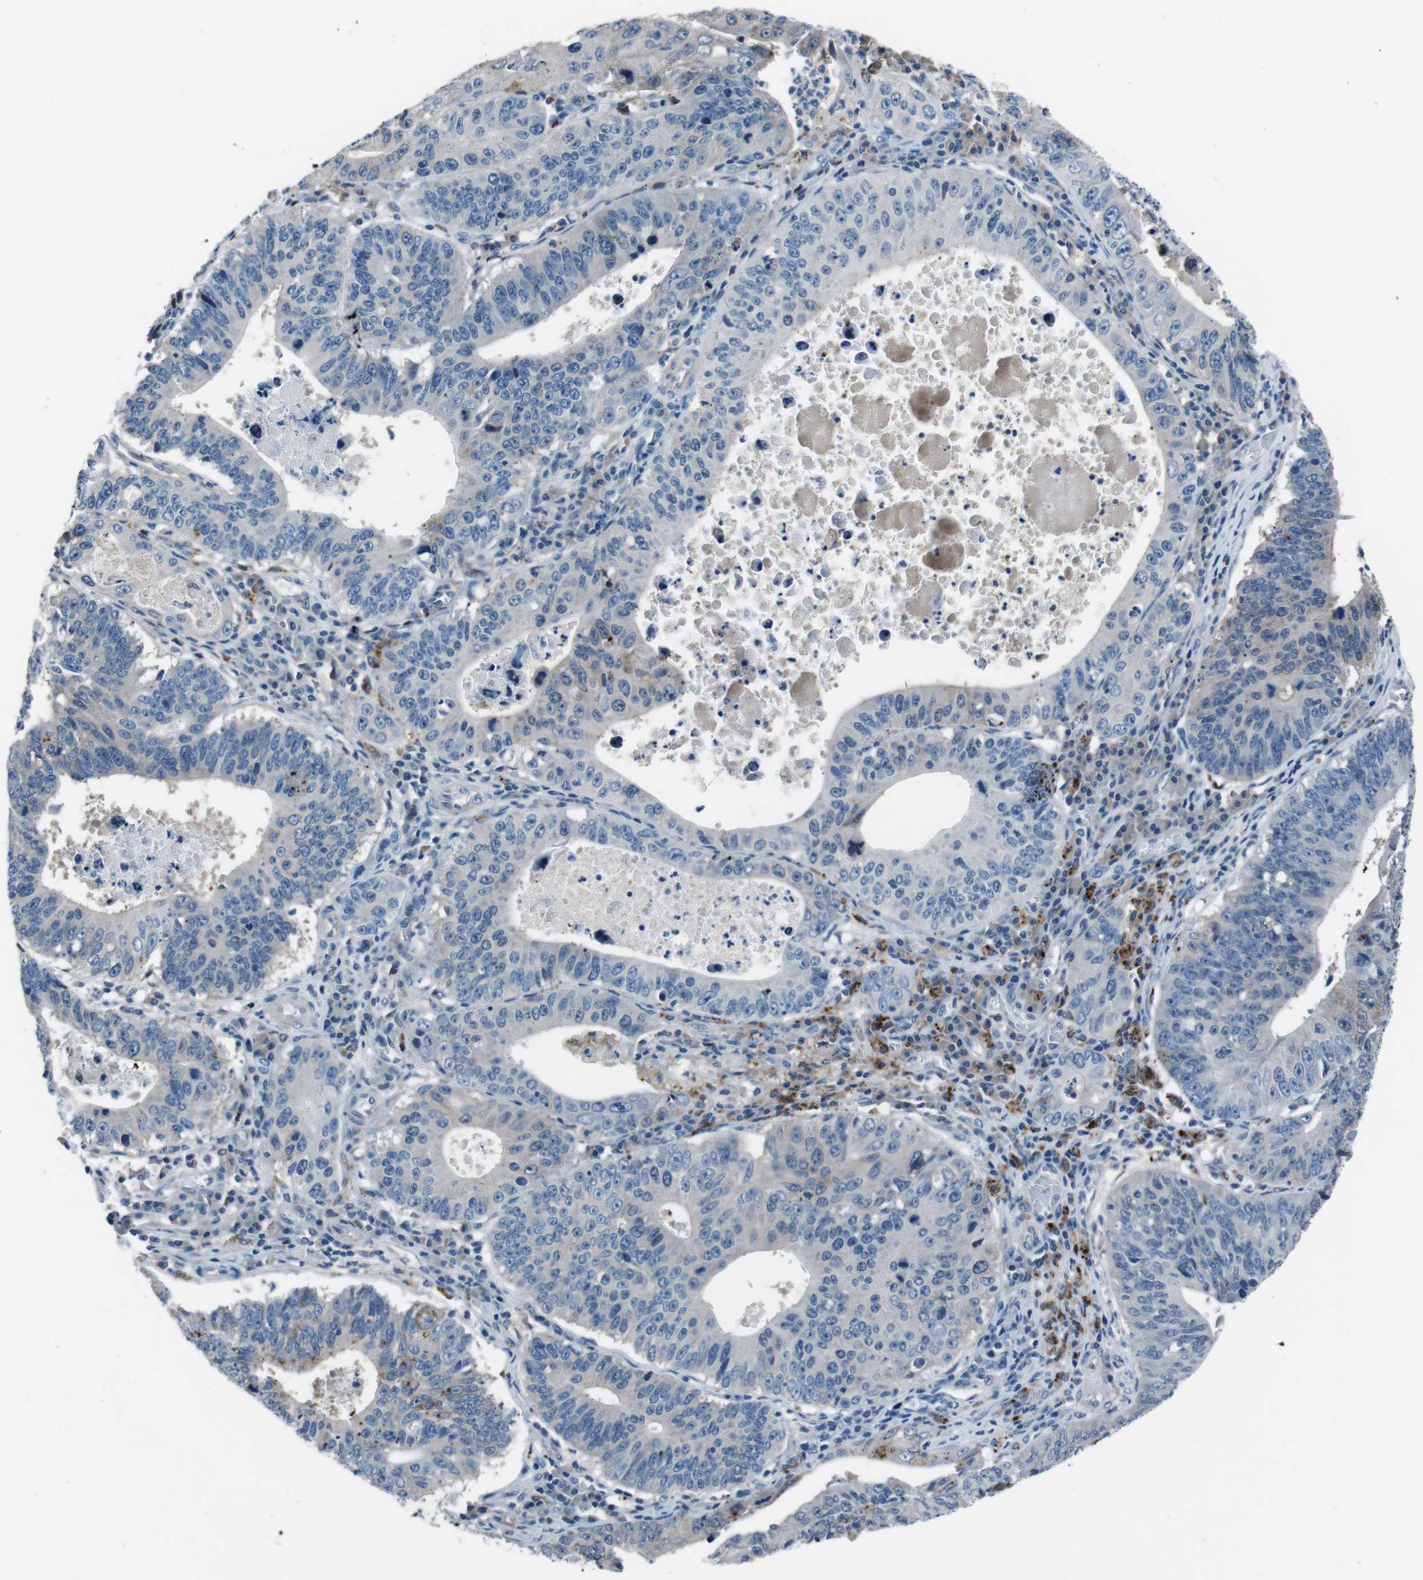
{"staining": {"intensity": "negative", "quantity": "none", "location": "none"}, "tissue": "stomach cancer", "cell_type": "Tumor cells", "image_type": "cancer", "snomed": [{"axis": "morphology", "description": "Adenocarcinoma, NOS"}, {"axis": "topography", "description": "Stomach"}], "caption": "DAB (3,3'-diaminobenzidine) immunohistochemical staining of stomach cancer (adenocarcinoma) displays no significant positivity in tumor cells.", "gene": "TULP3", "patient": {"sex": "male", "age": 59}}